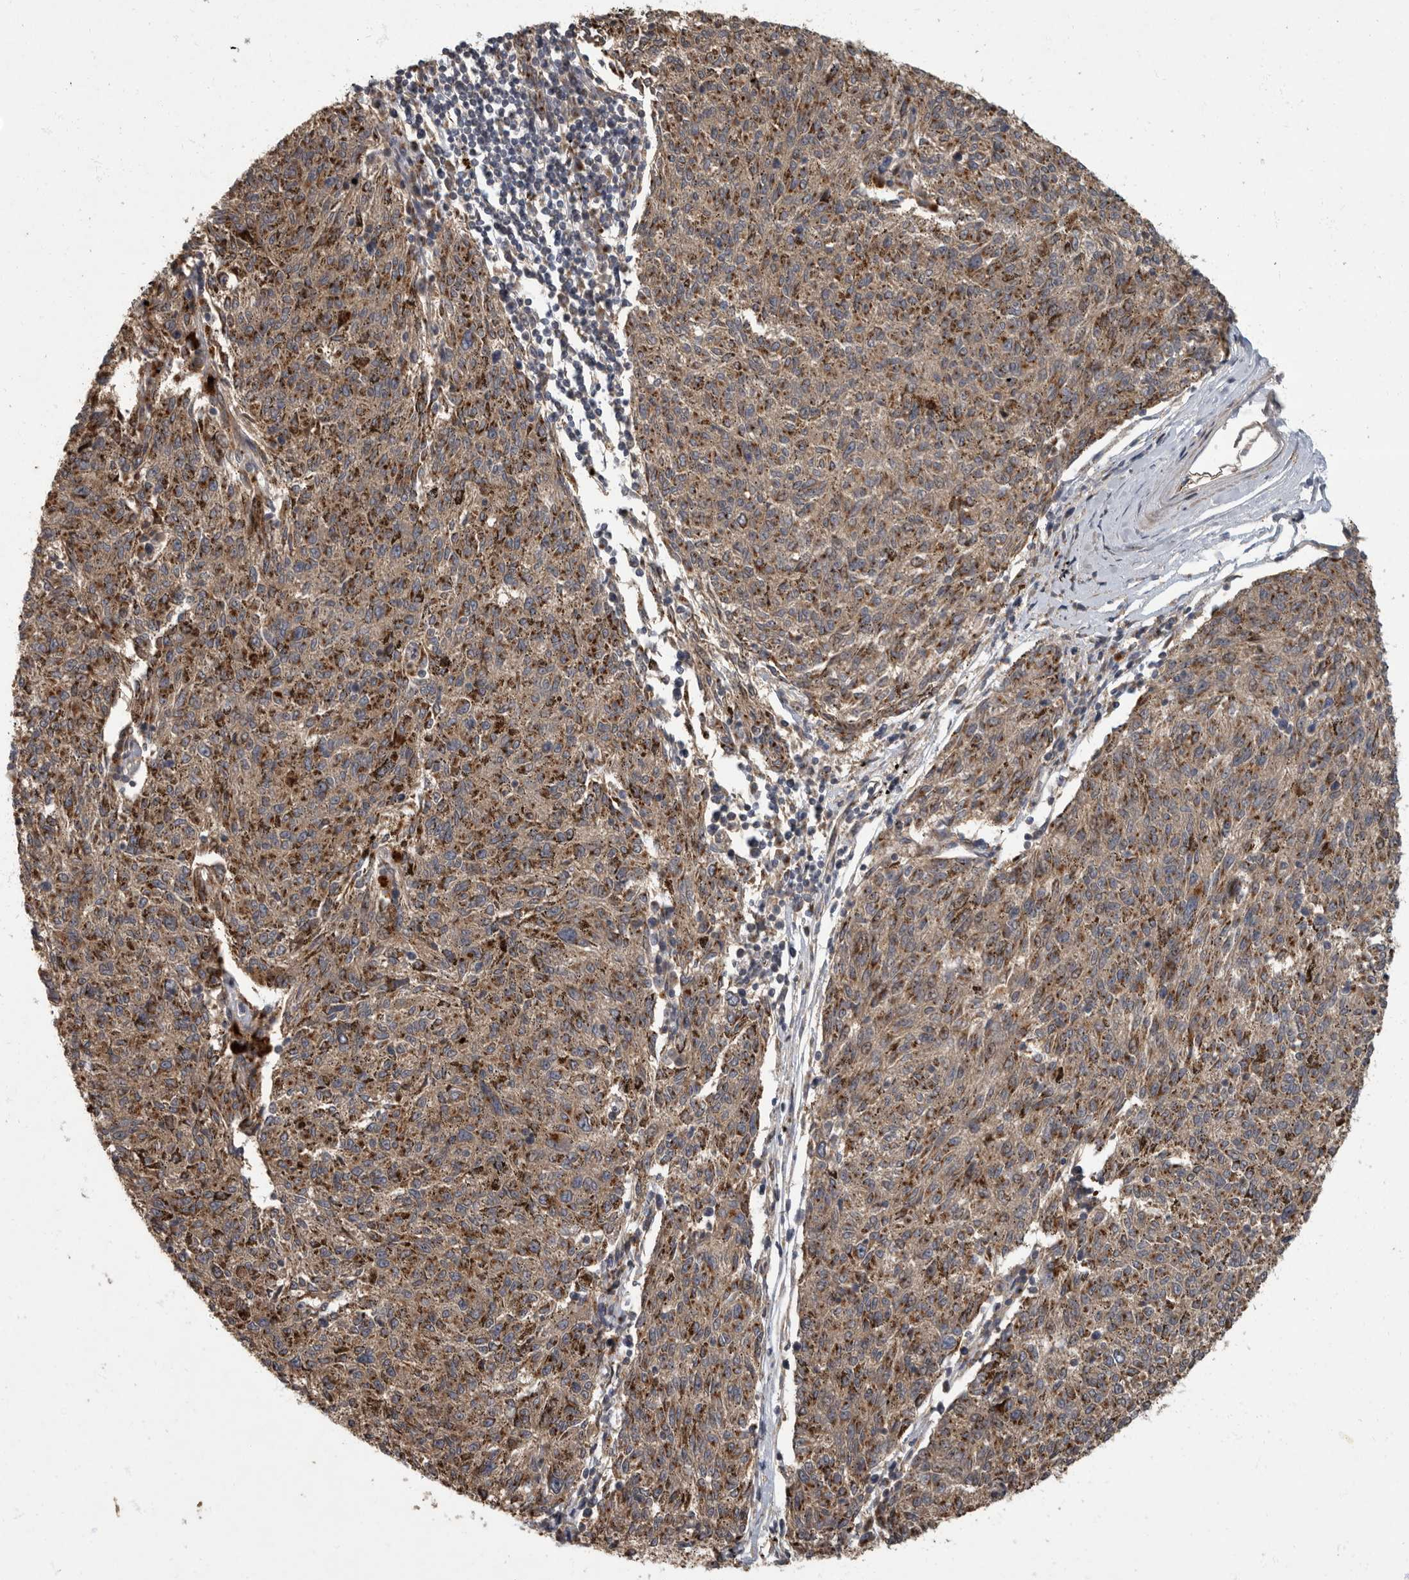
{"staining": {"intensity": "moderate", "quantity": ">75%", "location": "cytoplasmic/membranous"}, "tissue": "melanoma", "cell_type": "Tumor cells", "image_type": "cancer", "snomed": [{"axis": "morphology", "description": "Malignant melanoma, NOS"}, {"axis": "topography", "description": "Skin"}], "caption": "Immunohistochemistry photomicrograph of neoplastic tissue: malignant melanoma stained using IHC reveals medium levels of moderate protein expression localized specifically in the cytoplasmic/membranous of tumor cells, appearing as a cytoplasmic/membranous brown color.", "gene": "IQCK", "patient": {"sex": "female", "age": 72}}